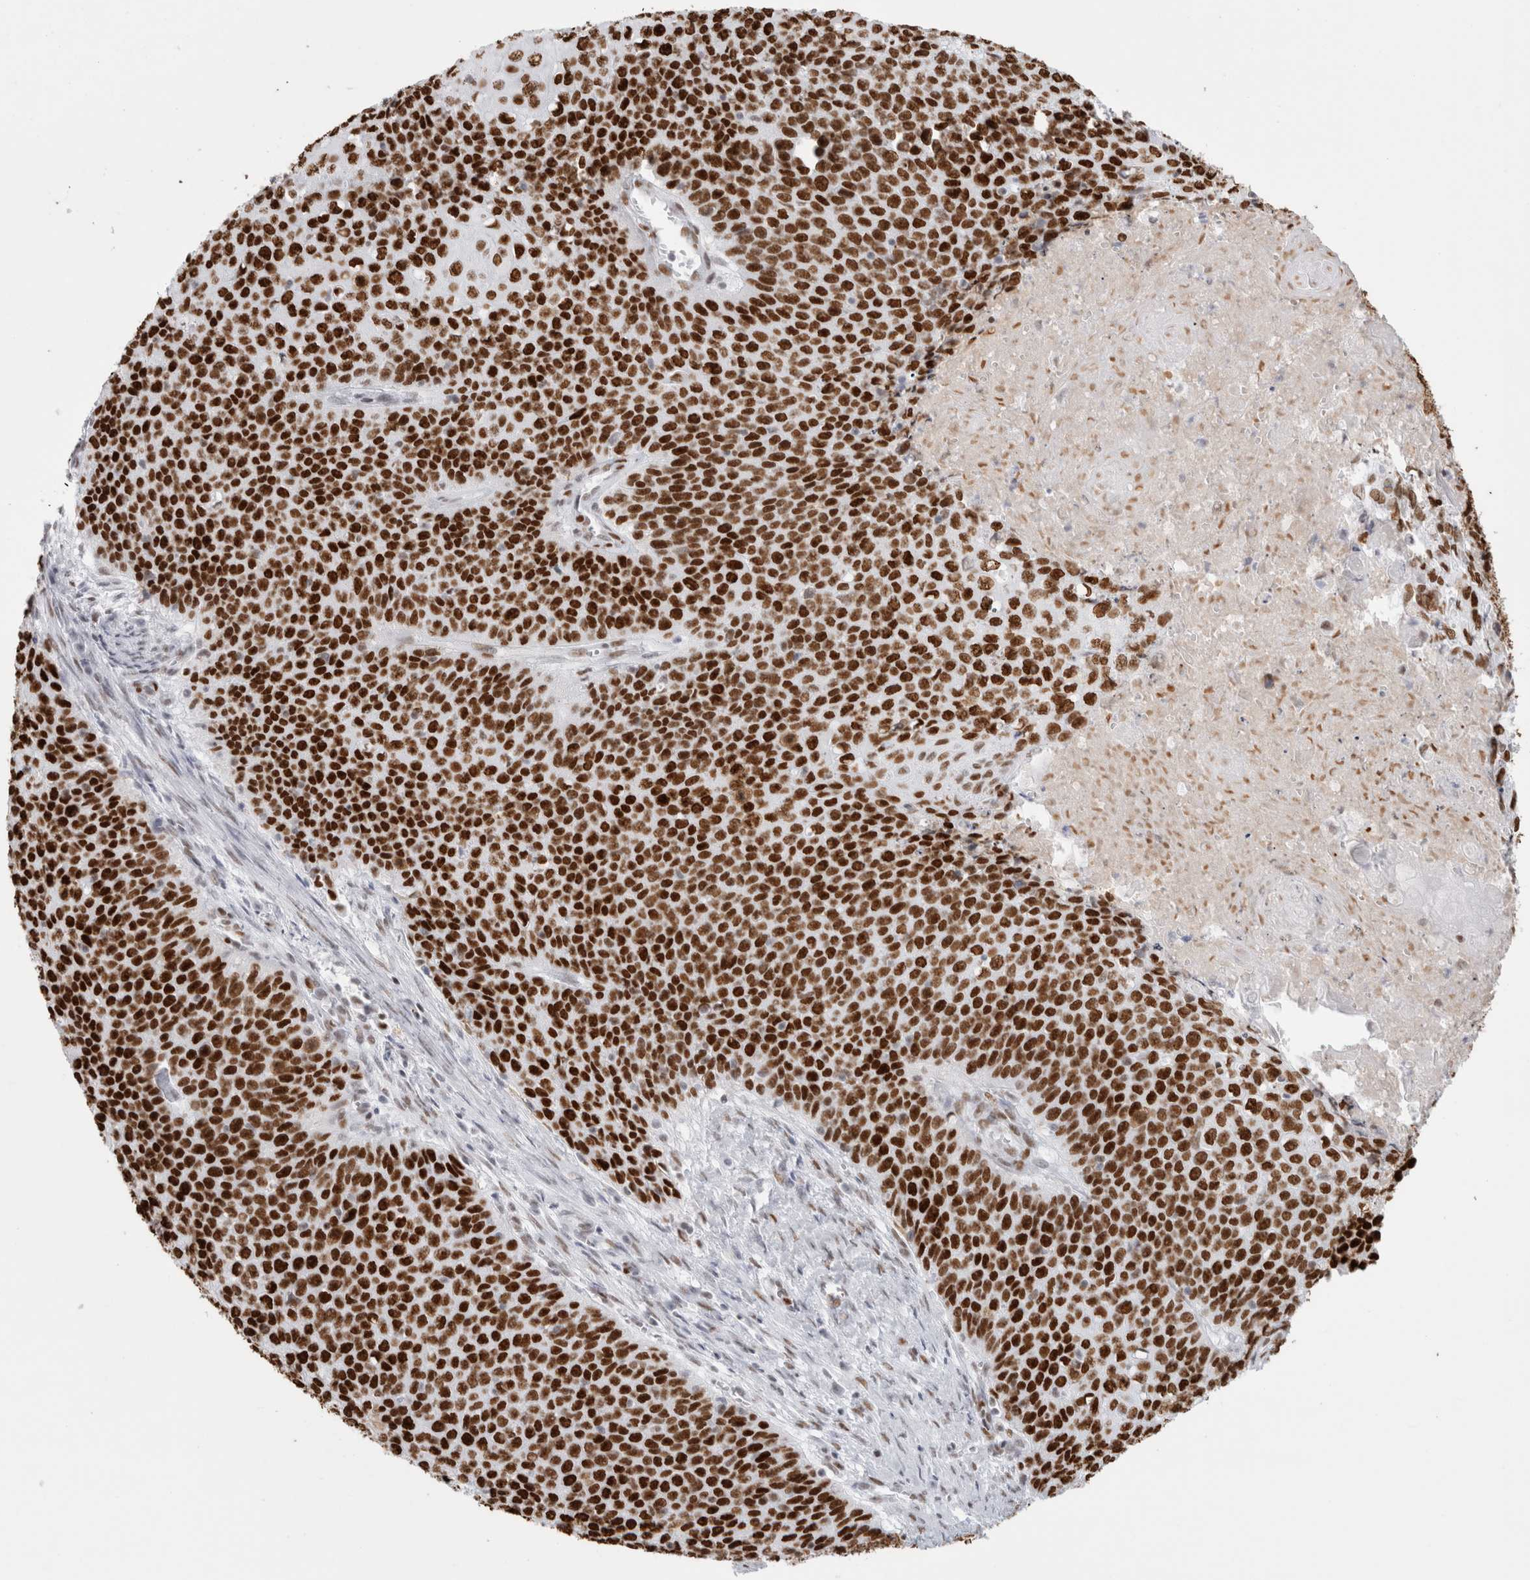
{"staining": {"intensity": "strong", "quantity": ">75%", "location": "nuclear"}, "tissue": "cervical cancer", "cell_type": "Tumor cells", "image_type": "cancer", "snomed": [{"axis": "morphology", "description": "Squamous cell carcinoma, NOS"}, {"axis": "topography", "description": "Cervix"}], "caption": "The image reveals immunohistochemical staining of squamous cell carcinoma (cervical). There is strong nuclear expression is identified in about >75% of tumor cells.", "gene": "SMARCC1", "patient": {"sex": "female", "age": 39}}